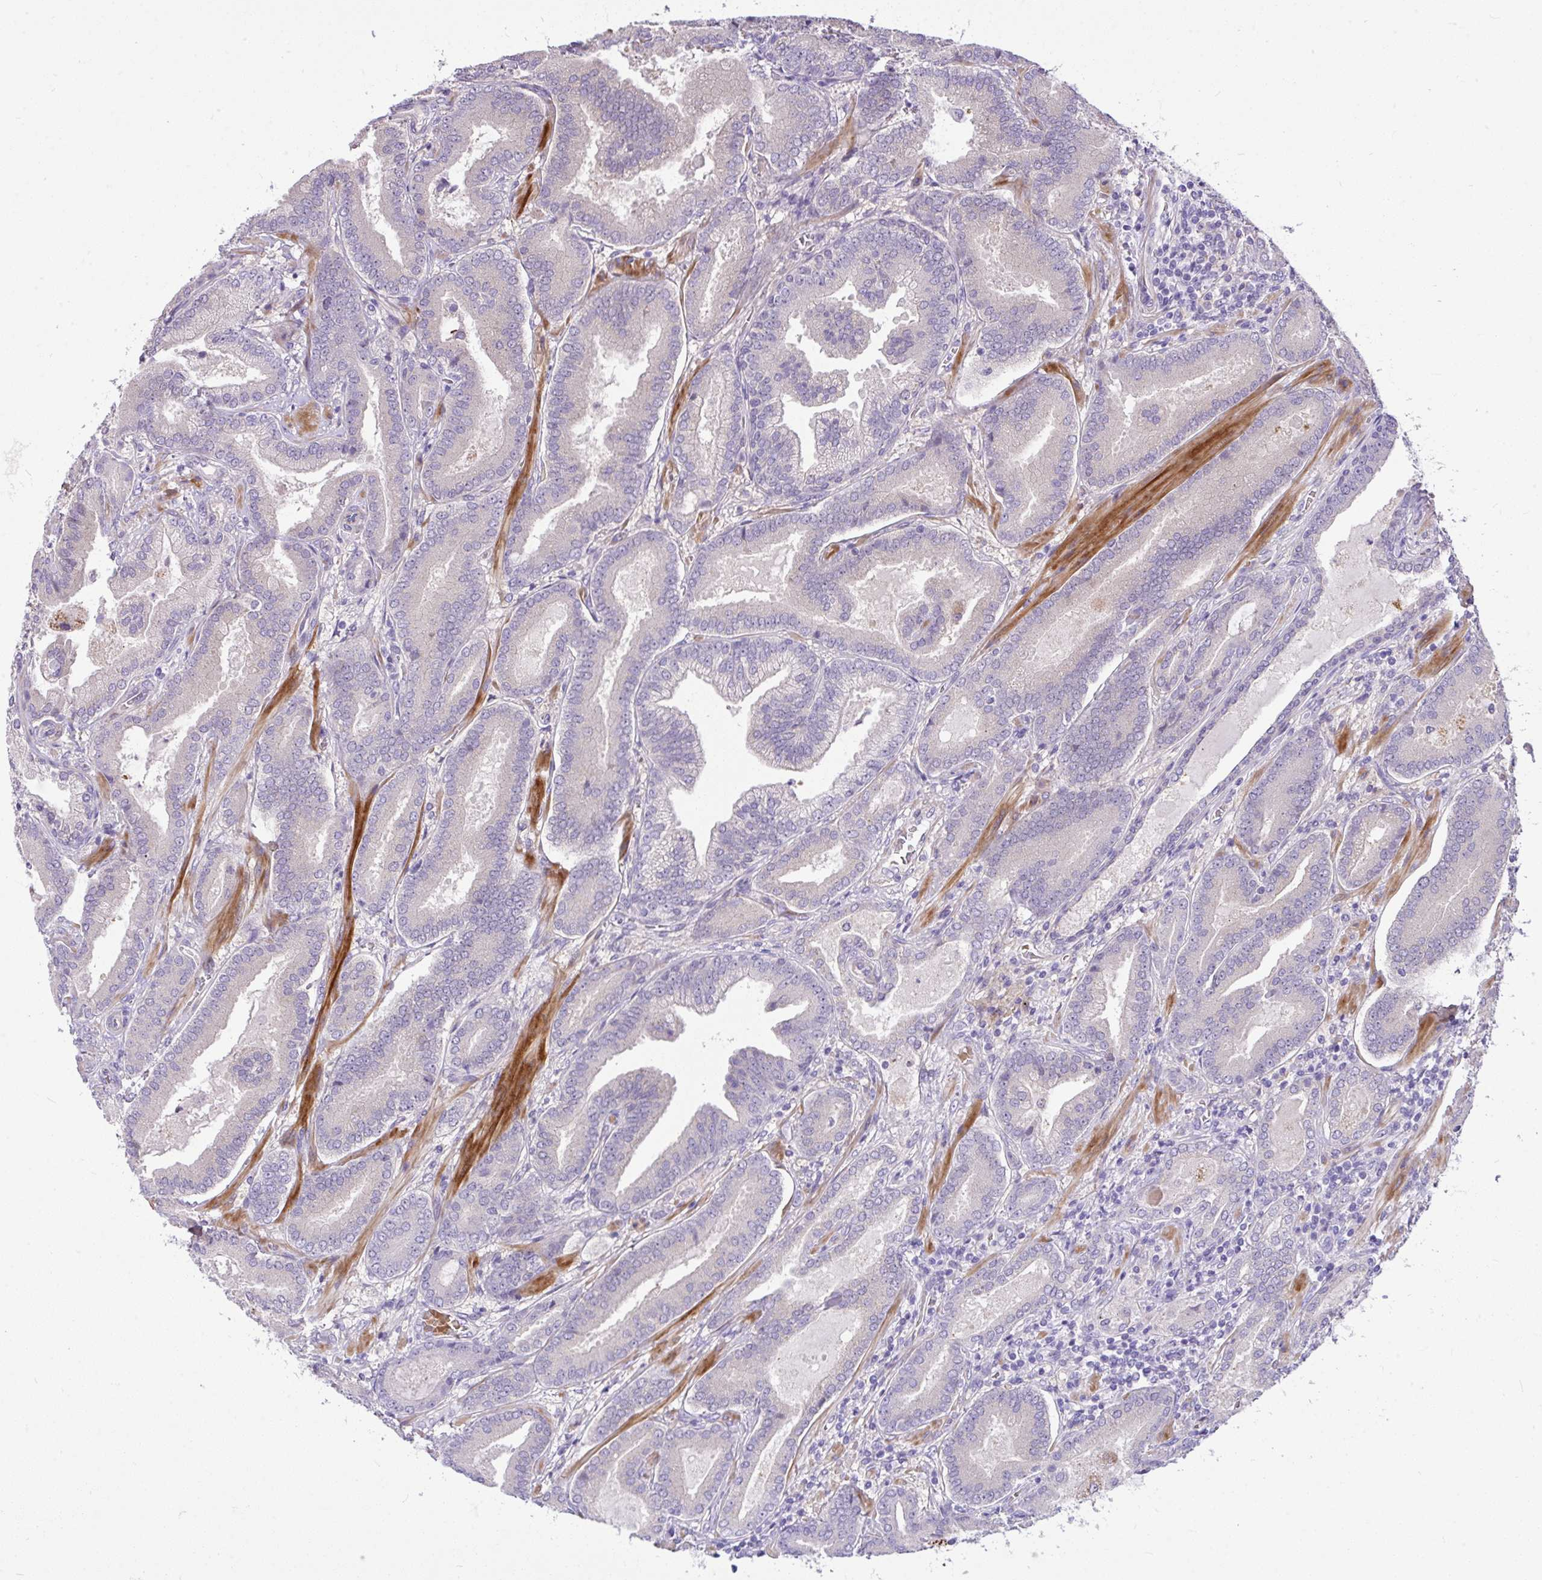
{"staining": {"intensity": "negative", "quantity": "none", "location": "none"}, "tissue": "prostate cancer", "cell_type": "Tumor cells", "image_type": "cancer", "snomed": [{"axis": "morphology", "description": "Adenocarcinoma, High grade"}, {"axis": "topography", "description": "Prostate"}], "caption": "This photomicrograph is of prostate adenocarcinoma (high-grade) stained with immunohistochemistry (IHC) to label a protein in brown with the nuclei are counter-stained blue. There is no staining in tumor cells.", "gene": "MOCS1", "patient": {"sex": "male", "age": 62}}